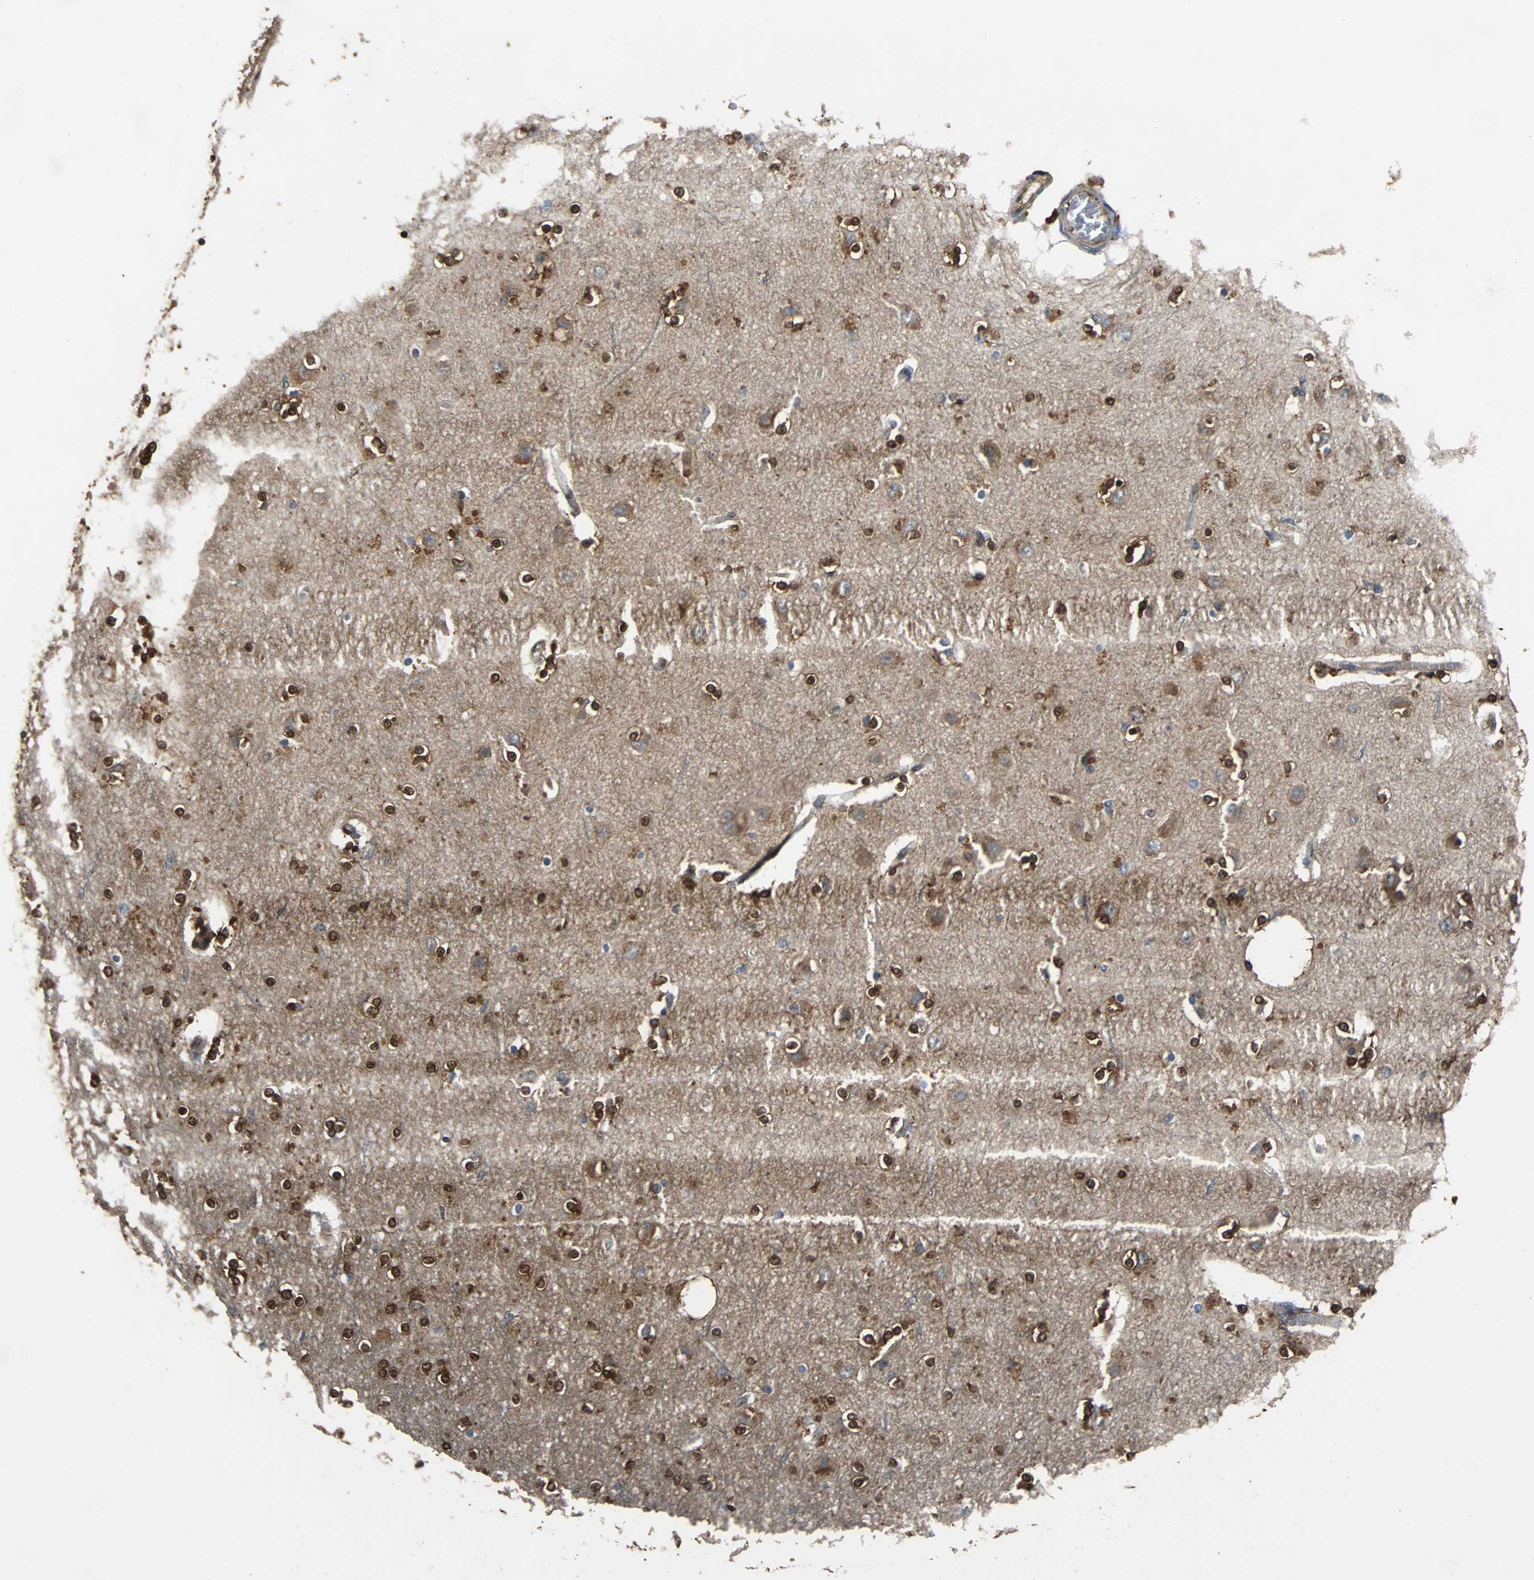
{"staining": {"intensity": "weak", "quantity": ">75%", "location": "cytoplasmic/membranous"}, "tissue": "cerebral cortex", "cell_type": "Endothelial cells", "image_type": "normal", "snomed": [{"axis": "morphology", "description": "Normal tissue, NOS"}, {"axis": "topography", "description": "Cerebral cortex"}], "caption": "Normal cerebral cortex was stained to show a protein in brown. There is low levels of weak cytoplasmic/membranous staining in approximately >75% of endothelial cells. (DAB = brown stain, brightfield microscopy at high magnification).", "gene": "NDRG1", "patient": {"sex": "female", "age": 54}}